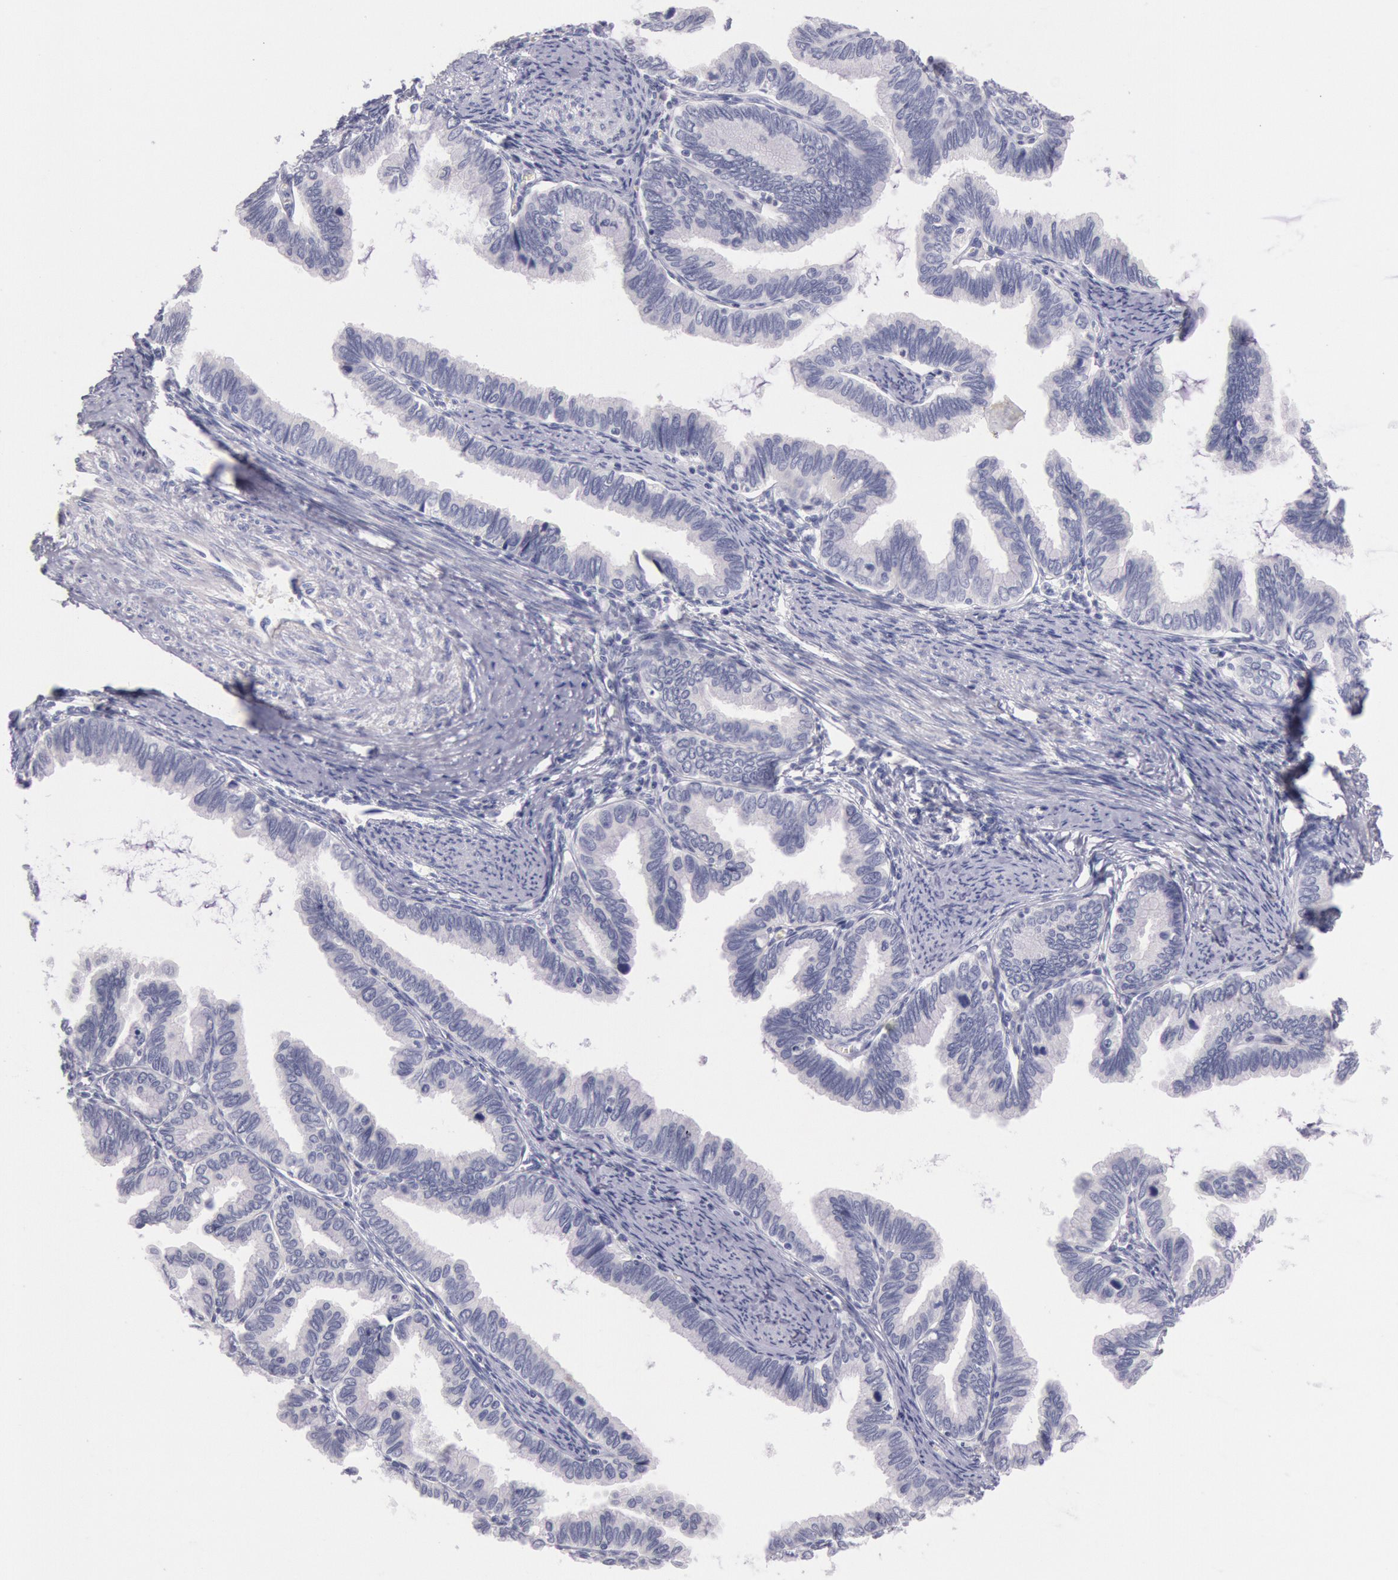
{"staining": {"intensity": "negative", "quantity": "none", "location": "none"}, "tissue": "cervical cancer", "cell_type": "Tumor cells", "image_type": "cancer", "snomed": [{"axis": "morphology", "description": "Adenocarcinoma, NOS"}, {"axis": "topography", "description": "Cervix"}], "caption": "This is an immunohistochemistry (IHC) image of human cervical adenocarcinoma. There is no expression in tumor cells.", "gene": "EGFR", "patient": {"sex": "female", "age": 49}}